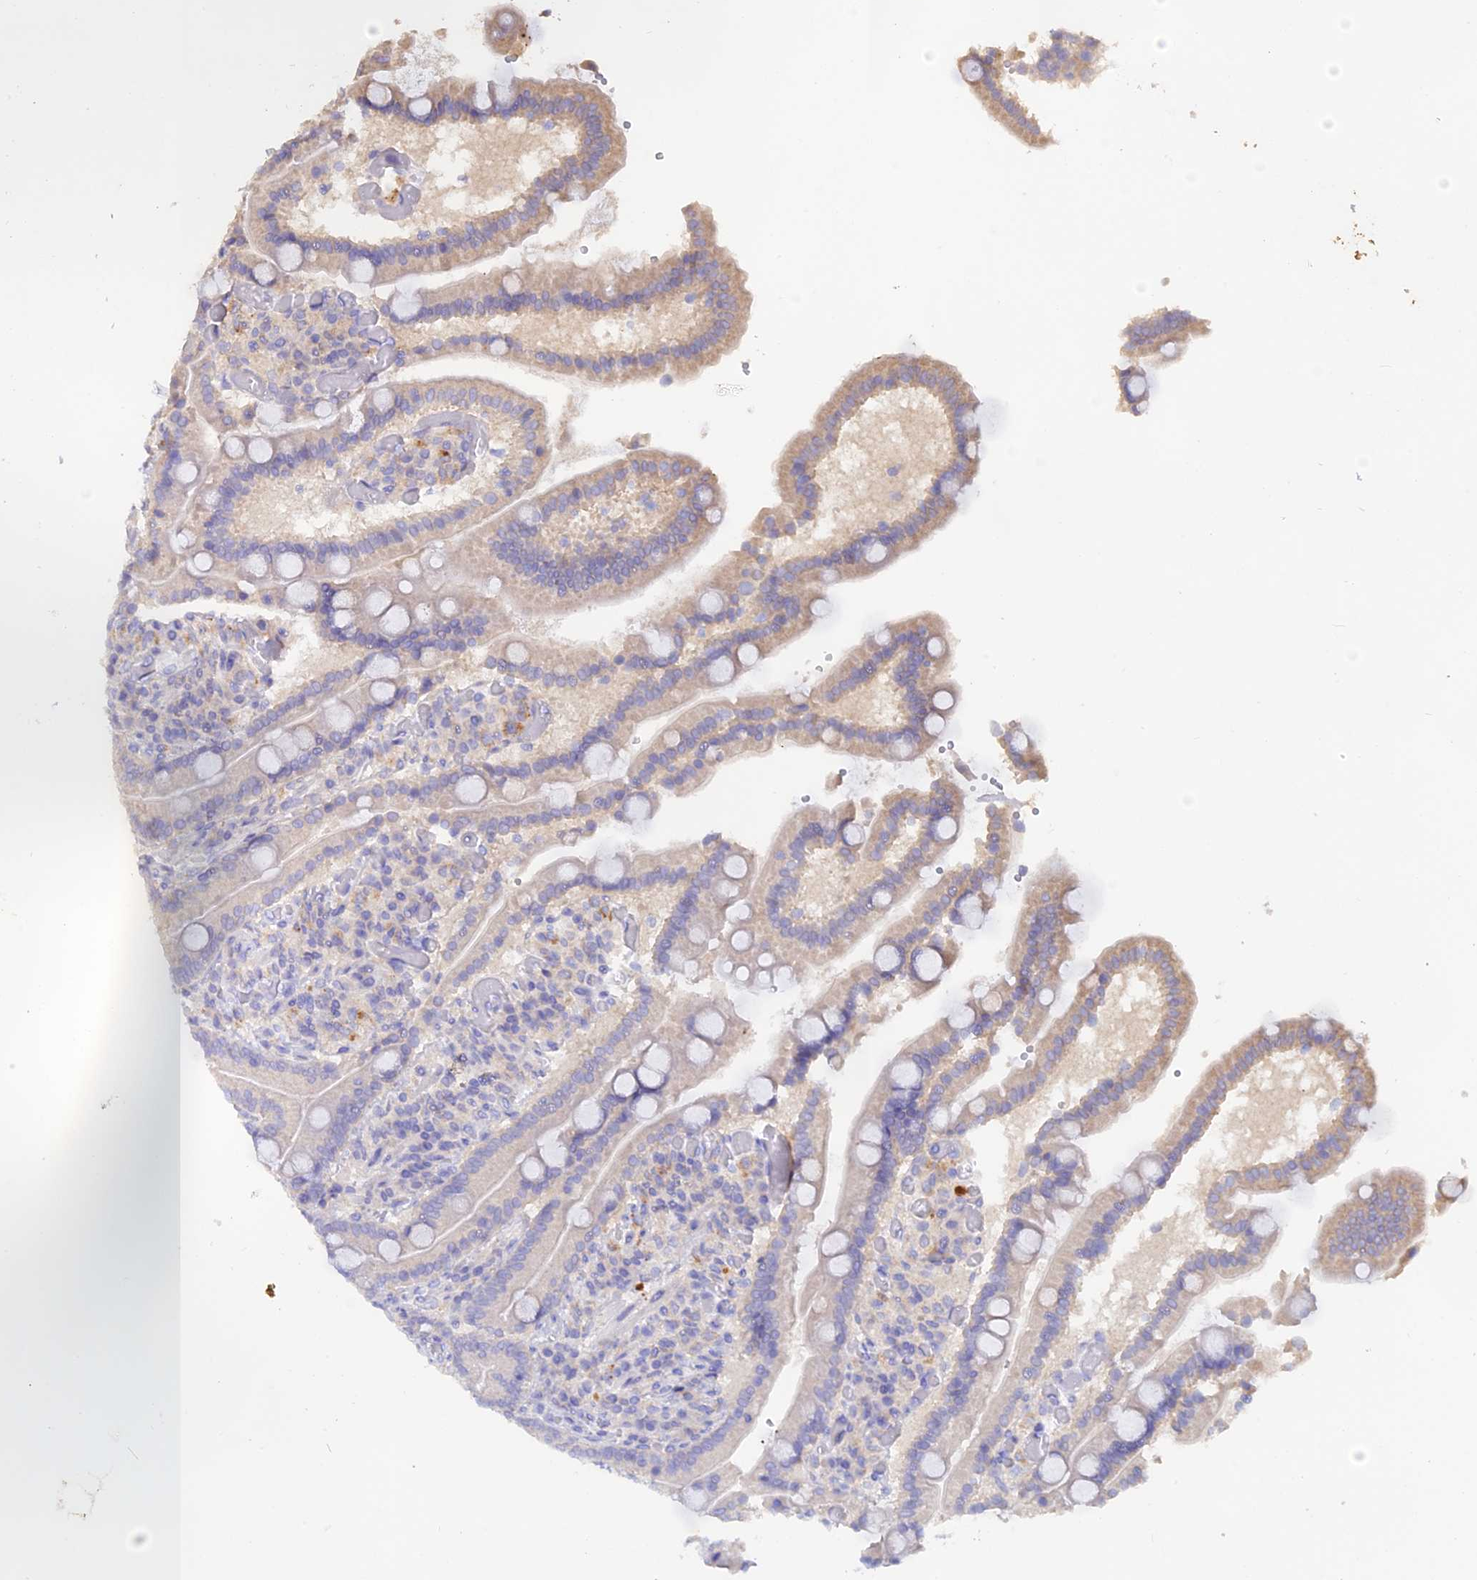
{"staining": {"intensity": "weak", "quantity": "<25%", "location": "cytoplasmic/membranous"}, "tissue": "duodenum", "cell_type": "Glandular cells", "image_type": "normal", "snomed": [{"axis": "morphology", "description": "Normal tissue, NOS"}, {"axis": "topography", "description": "Duodenum"}], "caption": "DAB (3,3'-diaminobenzidine) immunohistochemical staining of unremarkable human duodenum reveals no significant positivity in glandular cells. The staining was performed using DAB to visualize the protein expression in brown, while the nuclei were stained in blue with hematoxylin (Magnification: 20x).", "gene": "SLC26A4", "patient": {"sex": "female", "age": 62}}